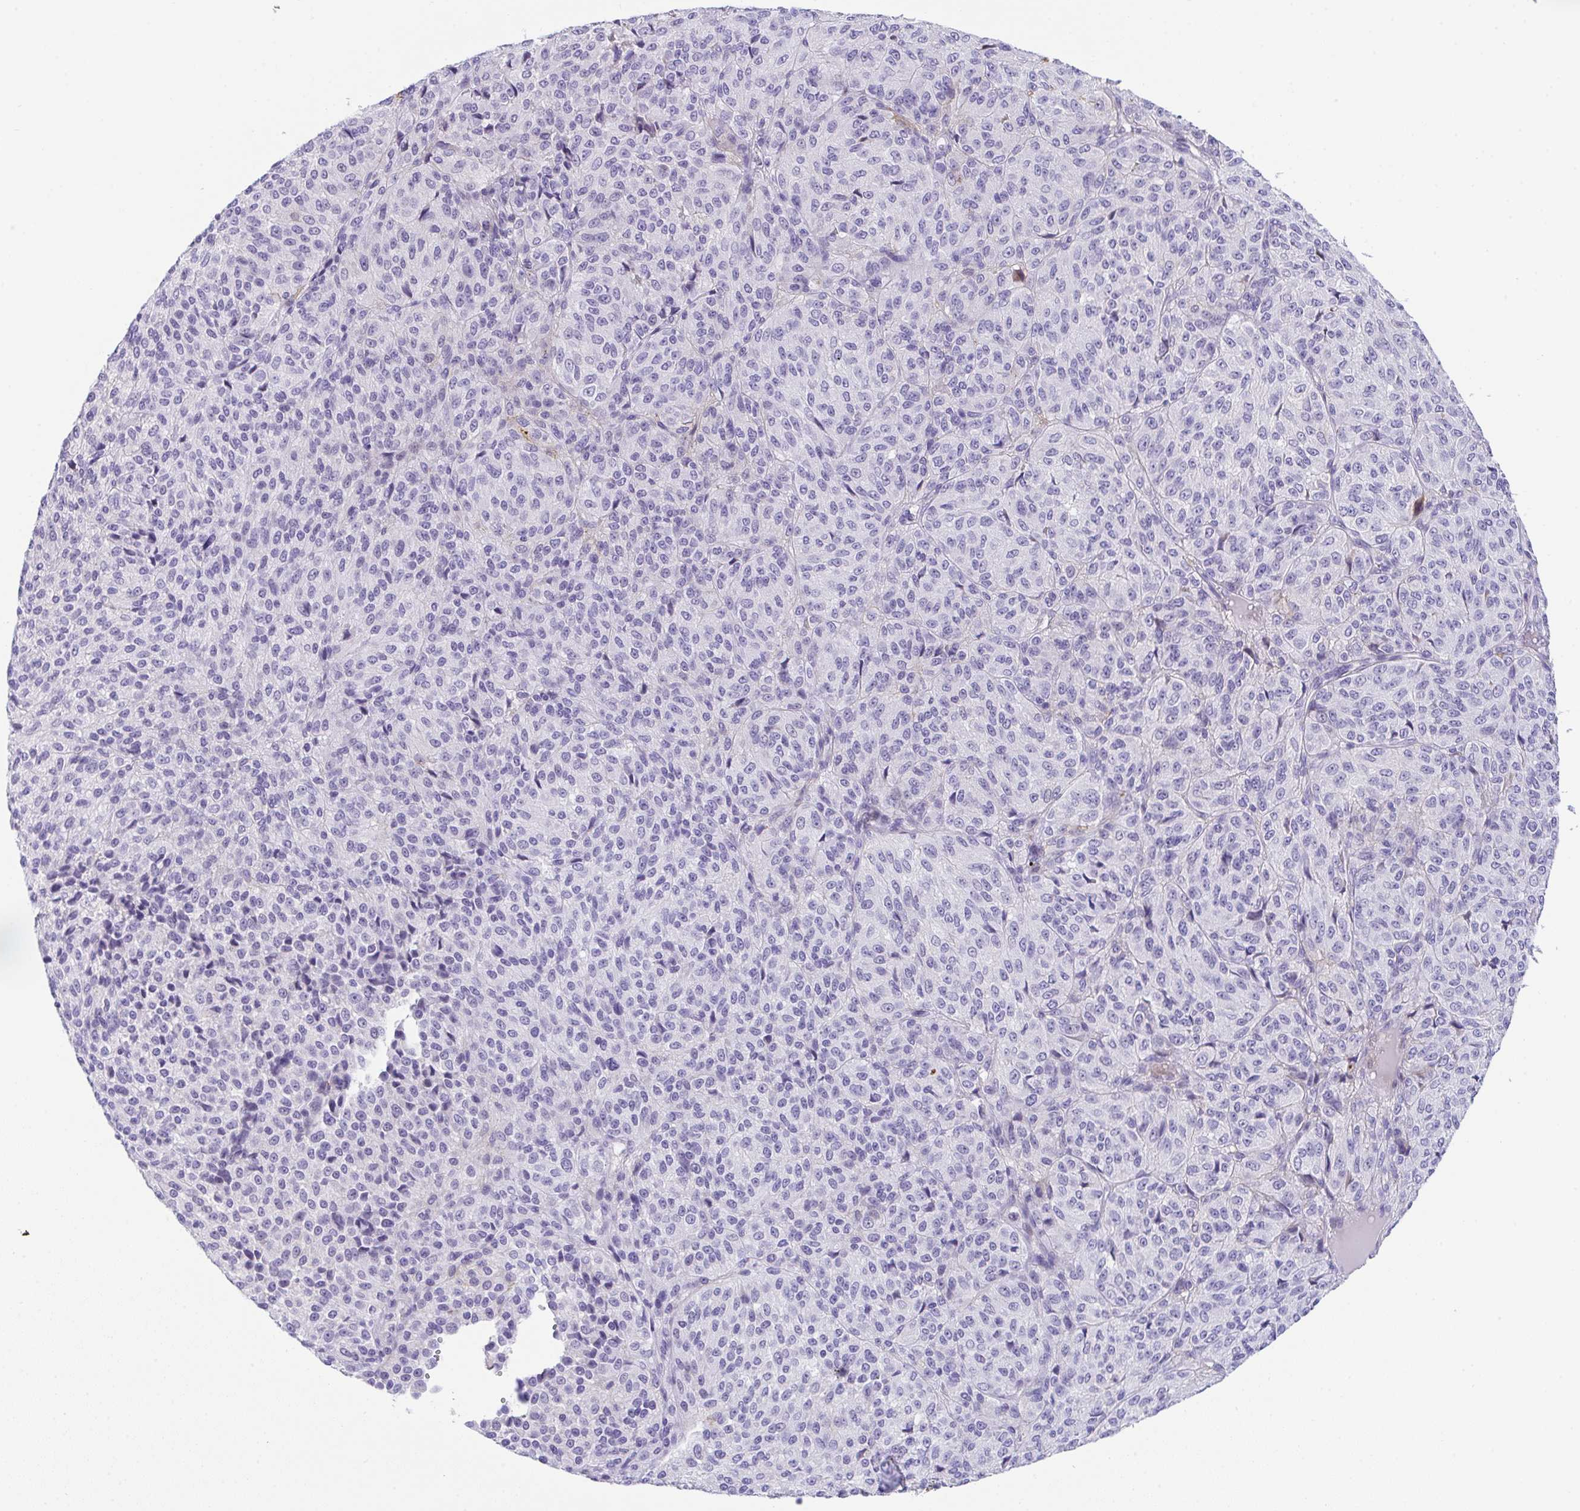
{"staining": {"intensity": "negative", "quantity": "none", "location": "none"}, "tissue": "melanoma", "cell_type": "Tumor cells", "image_type": "cancer", "snomed": [{"axis": "morphology", "description": "Malignant melanoma, Metastatic site"}, {"axis": "topography", "description": "Brain"}], "caption": "IHC photomicrograph of neoplastic tissue: malignant melanoma (metastatic site) stained with DAB shows no significant protein positivity in tumor cells.", "gene": "KMT2E", "patient": {"sex": "female", "age": 56}}